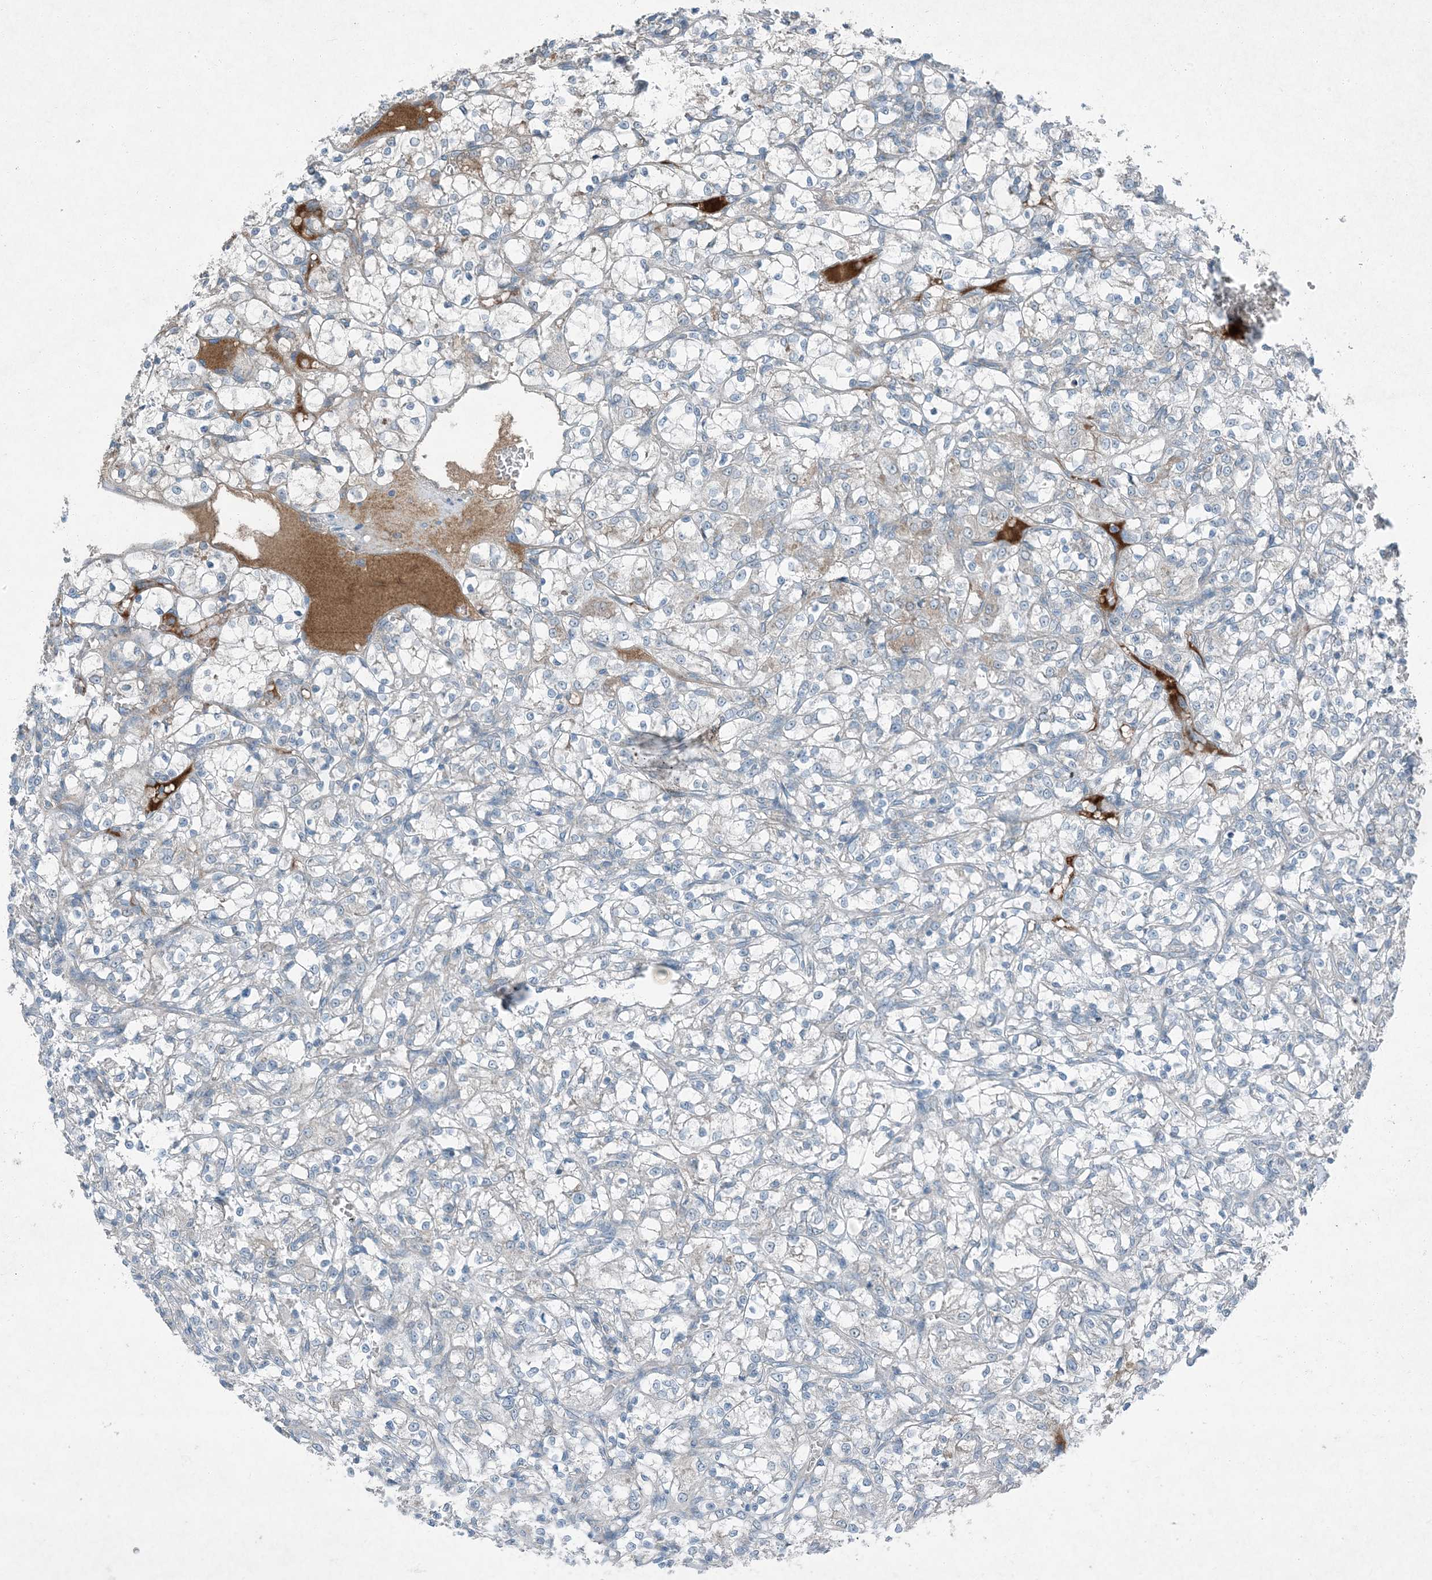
{"staining": {"intensity": "weak", "quantity": "<25%", "location": "cytoplasmic/membranous"}, "tissue": "renal cancer", "cell_type": "Tumor cells", "image_type": "cancer", "snomed": [{"axis": "morphology", "description": "Adenocarcinoma, NOS"}, {"axis": "topography", "description": "Kidney"}], "caption": "This is an IHC photomicrograph of renal cancer (adenocarcinoma). There is no expression in tumor cells.", "gene": "APOM", "patient": {"sex": "female", "age": 69}}